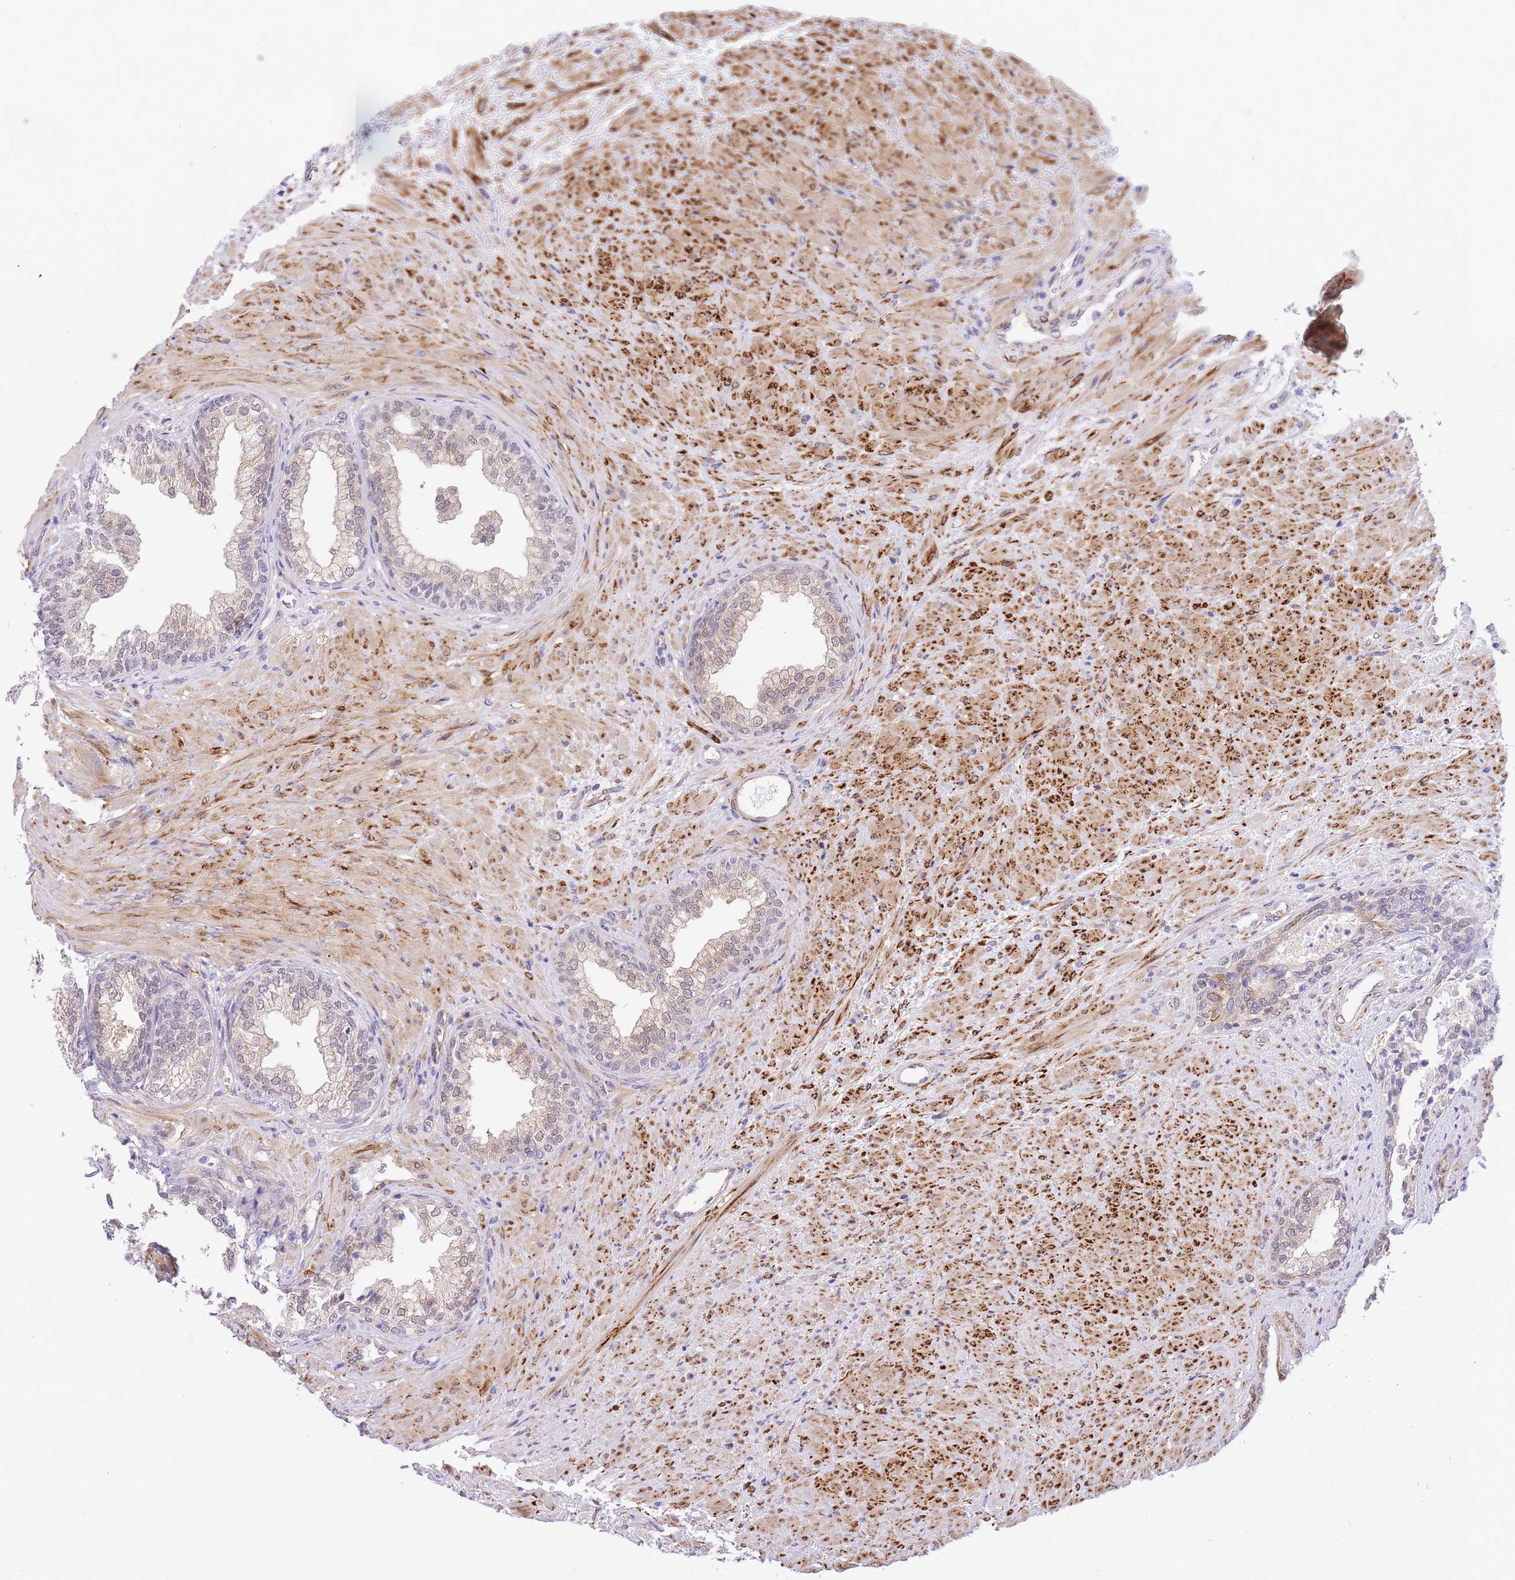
{"staining": {"intensity": "weak", "quantity": "25%-75%", "location": "cytoplasmic/membranous,nuclear"}, "tissue": "prostate", "cell_type": "Glandular cells", "image_type": "normal", "snomed": [{"axis": "morphology", "description": "Normal tissue, NOS"}, {"axis": "topography", "description": "Prostate"}], "caption": "Immunohistochemistry photomicrograph of unremarkable prostate: prostate stained using IHC shows low levels of weak protein expression localized specifically in the cytoplasmic/membranous,nuclear of glandular cells, appearing as a cytoplasmic/membranous,nuclear brown color.", "gene": "S100PBP", "patient": {"sex": "male", "age": 76}}